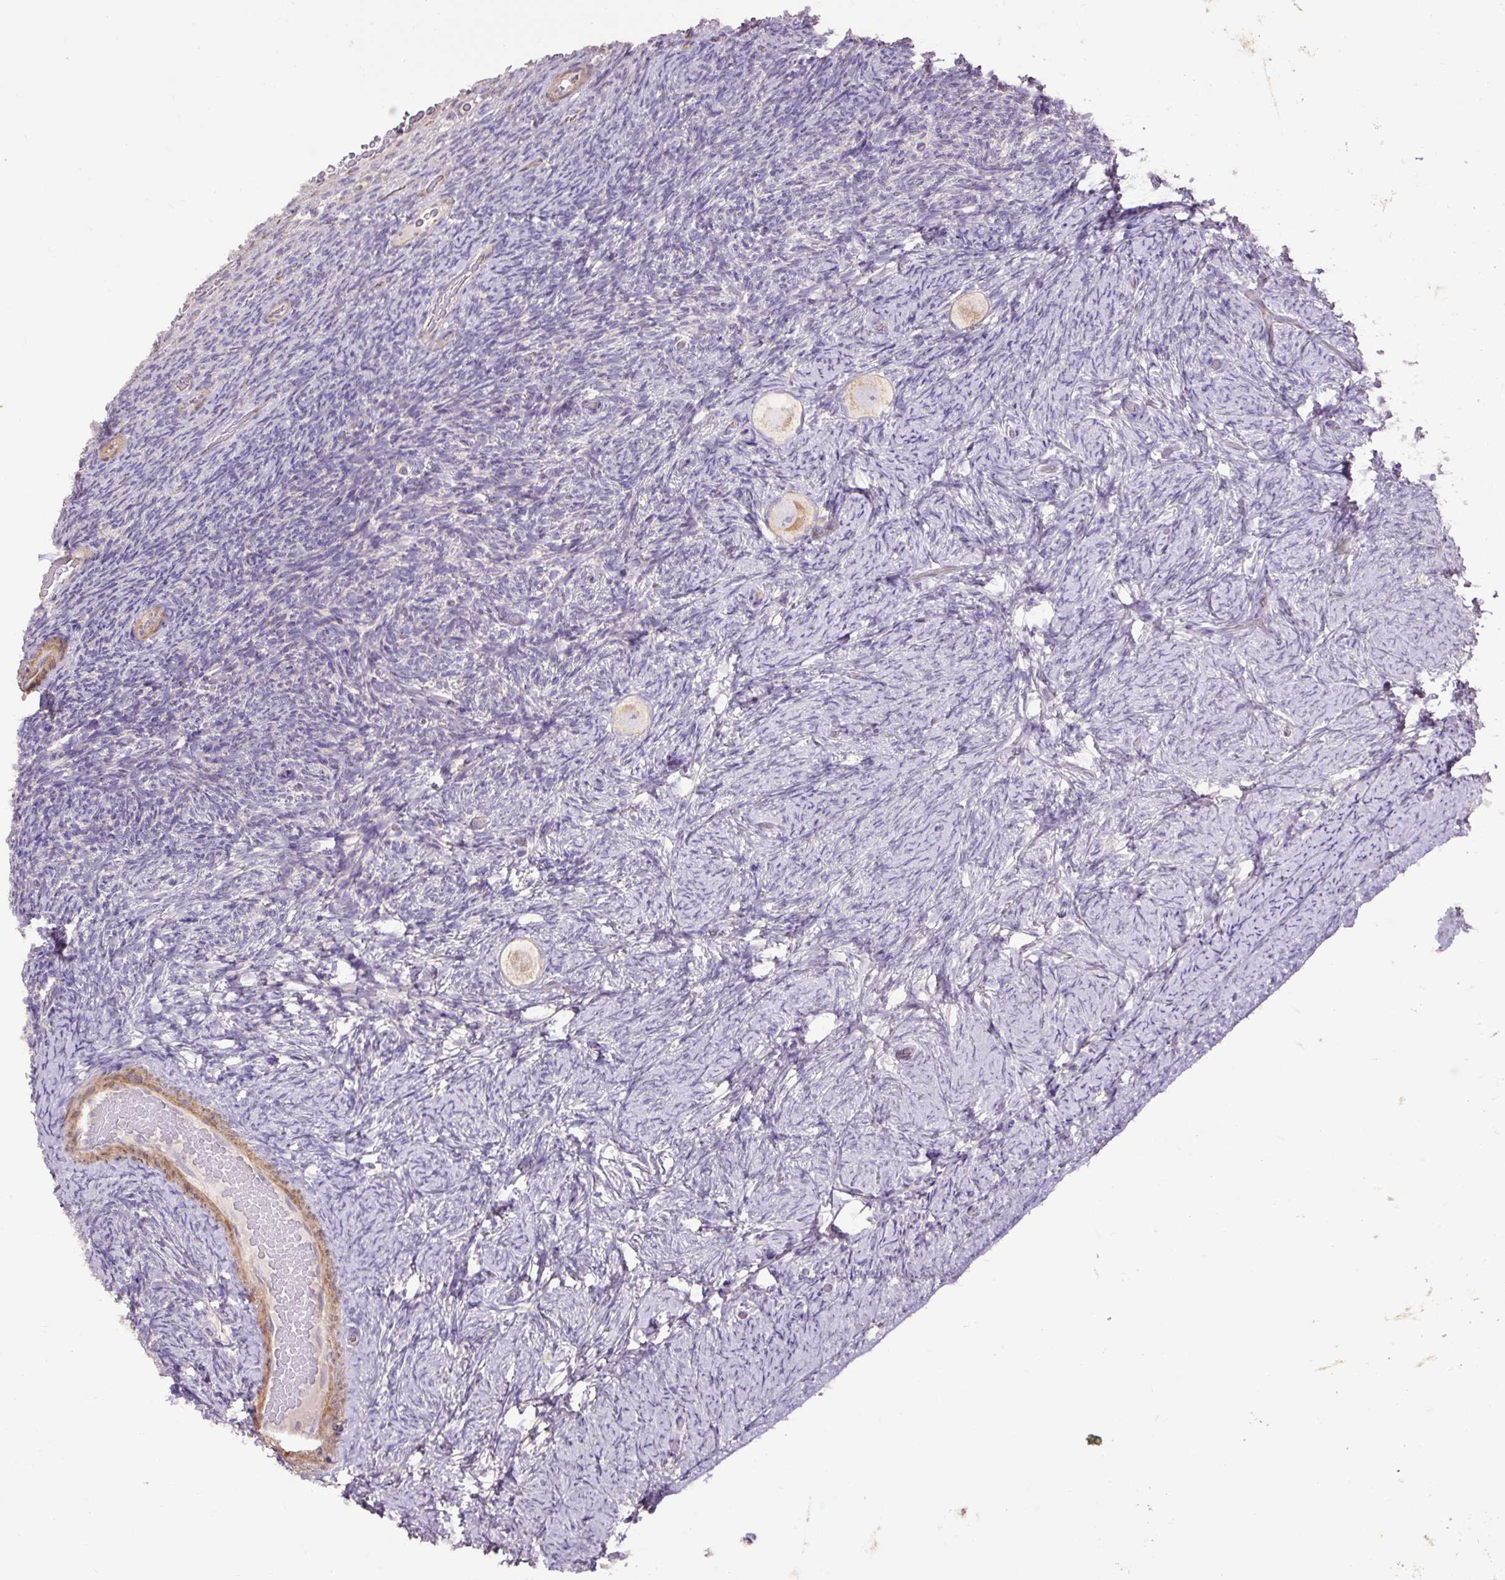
{"staining": {"intensity": "moderate", "quantity": "25%-75%", "location": "cytoplasmic/membranous"}, "tissue": "ovary", "cell_type": "Follicle cells", "image_type": "normal", "snomed": [{"axis": "morphology", "description": "Normal tissue, NOS"}, {"axis": "topography", "description": "Ovary"}], "caption": "A brown stain shows moderate cytoplasmic/membranous staining of a protein in follicle cells of normal human ovary. The staining is performed using DAB (3,3'-diaminobenzidine) brown chromogen to label protein expression. The nuclei are counter-stained blue using hematoxylin.", "gene": "ABR", "patient": {"sex": "female", "age": 34}}